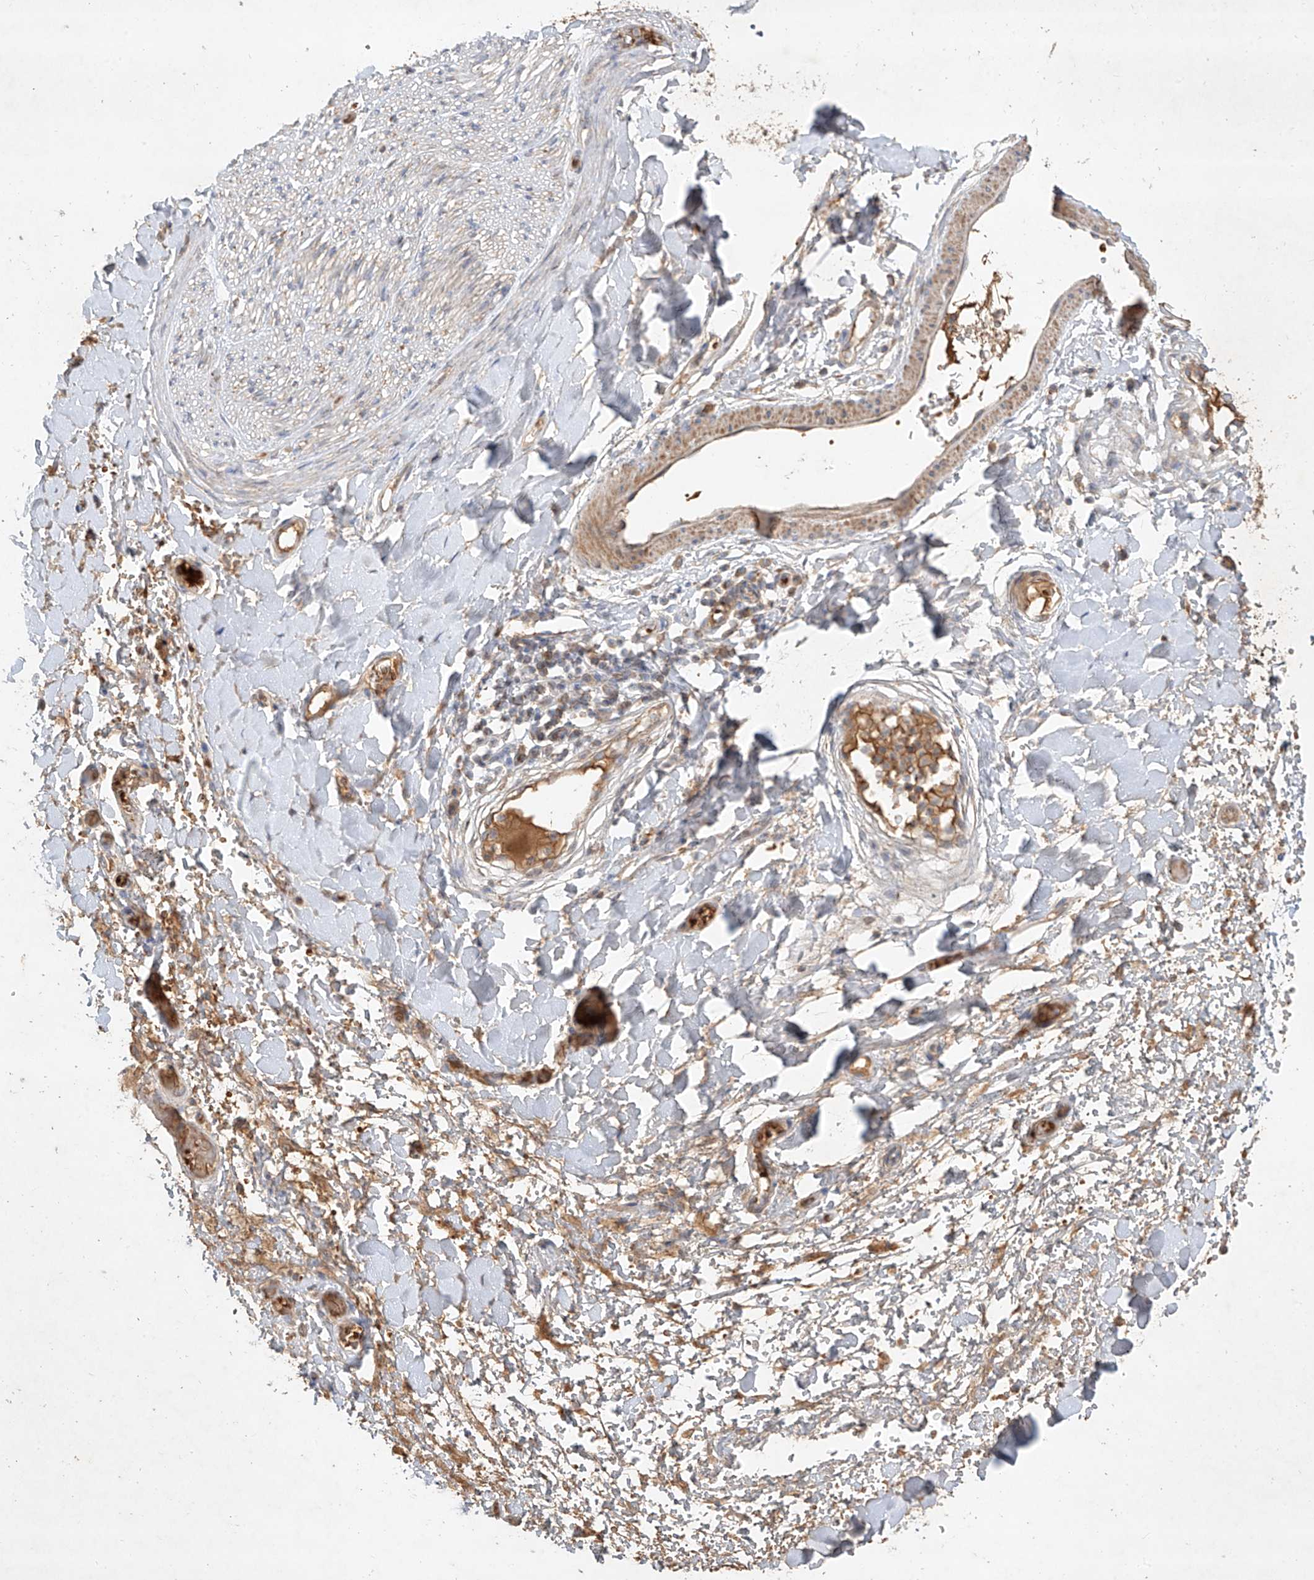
{"staining": {"intensity": "moderate", "quantity": ">75%", "location": "cytoplasmic/membranous"}, "tissue": "adipose tissue", "cell_type": "Adipocytes", "image_type": "normal", "snomed": [{"axis": "morphology", "description": "Normal tissue, NOS"}, {"axis": "morphology", "description": "Adenocarcinoma, NOS"}, {"axis": "topography", "description": "Stomach, upper"}, {"axis": "topography", "description": "Peripheral nerve tissue"}], "caption": "Adipose tissue was stained to show a protein in brown. There is medium levels of moderate cytoplasmic/membranous positivity in approximately >75% of adipocytes. (DAB IHC with brightfield microscopy, high magnification).", "gene": "KPNA7", "patient": {"sex": "male", "age": 62}}